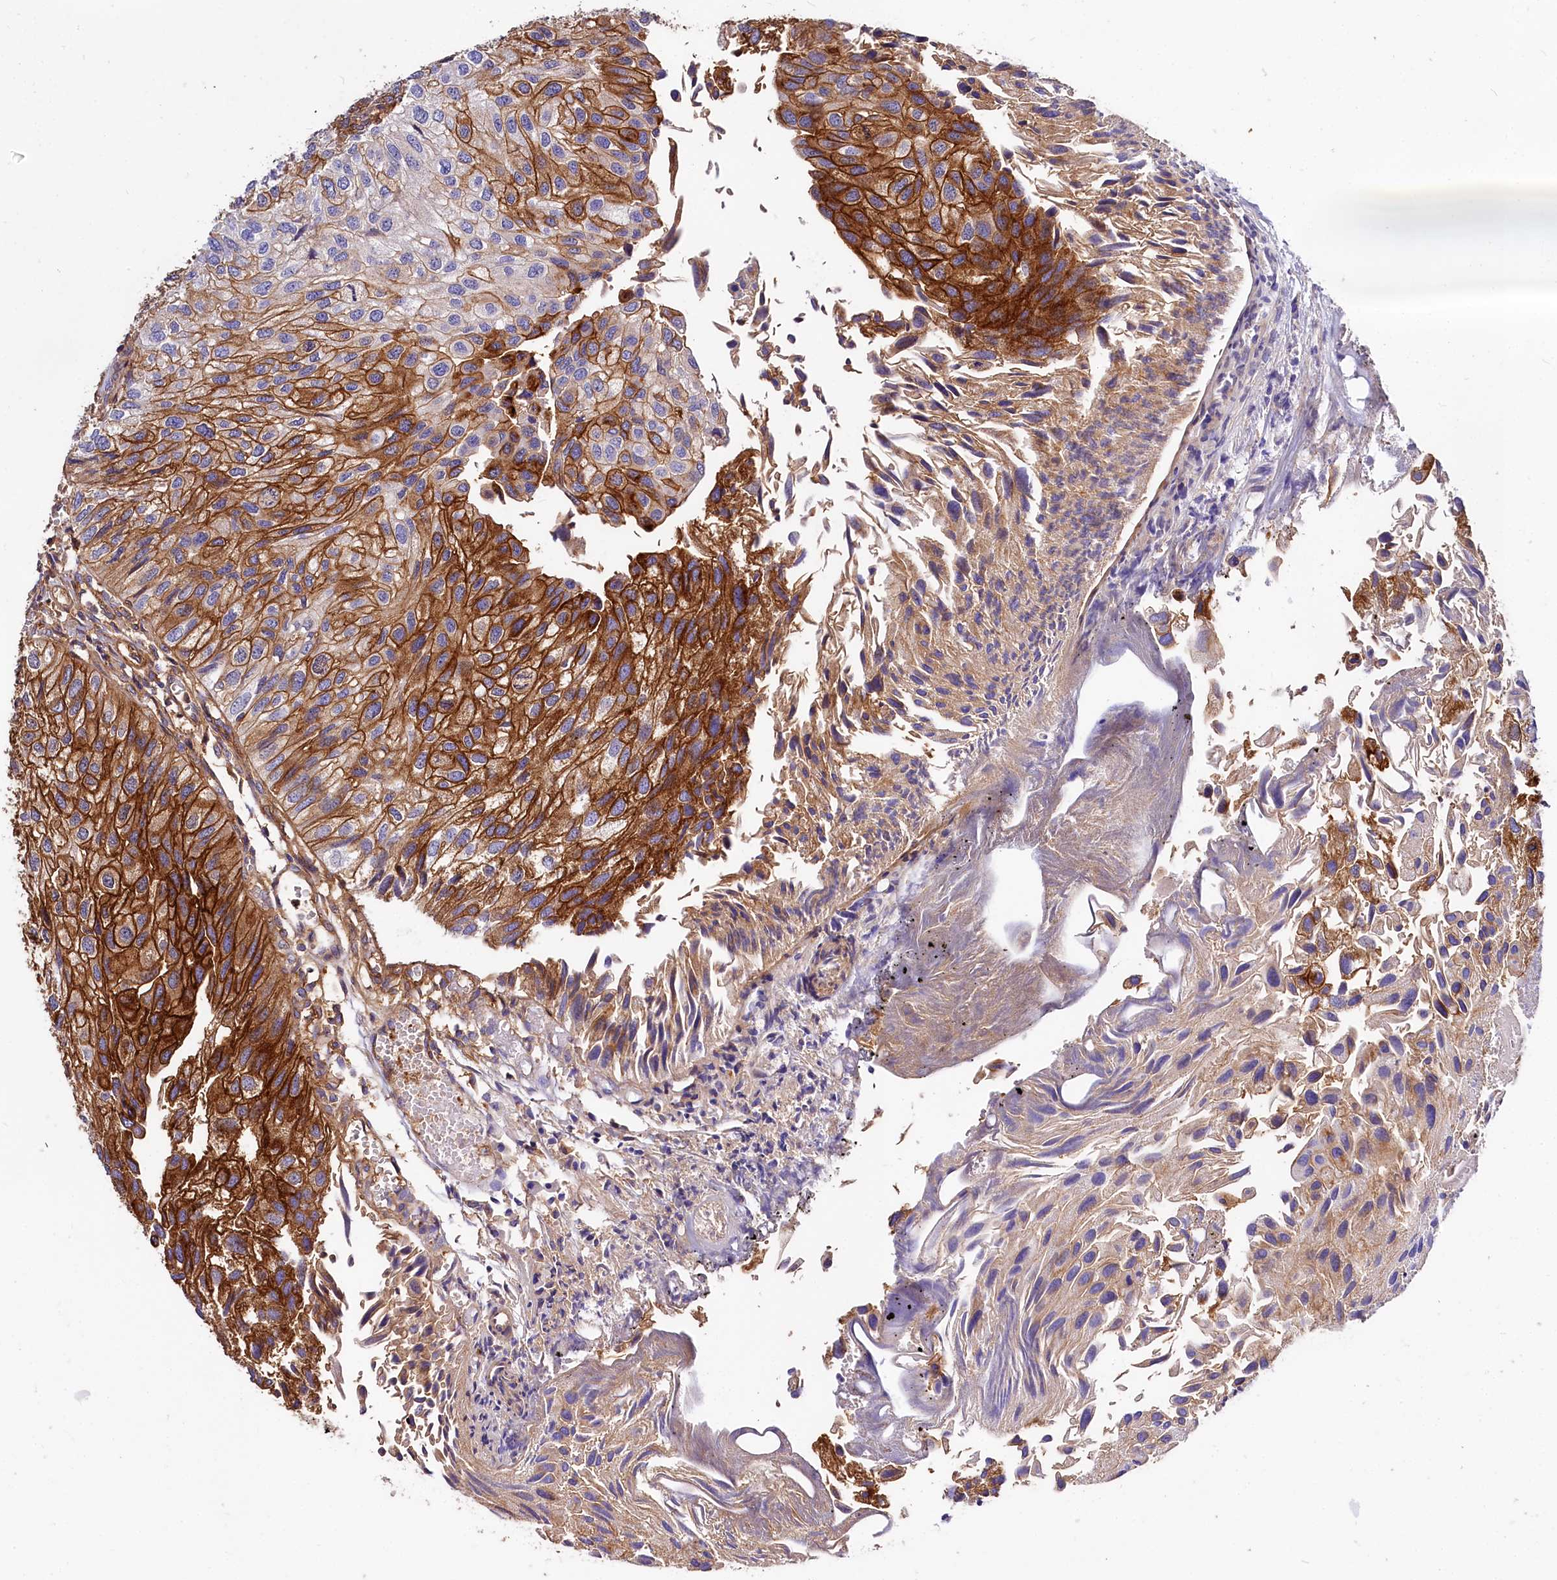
{"staining": {"intensity": "strong", "quantity": ">75%", "location": "cytoplasmic/membranous"}, "tissue": "urothelial cancer", "cell_type": "Tumor cells", "image_type": "cancer", "snomed": [{"axis": "morphology", "description": "Urothelial carcinoma, Low grade"}, {"axis": "topography", "description": "Urinary bladder"}], "caption": "Human urothelial cancer stained with a brown dye displays strong cytoplasmic/membranous positive staining in approximately >75% of tumor cells.", "gene": "ANO6", "patient": {"sex": "female", "age": 89}}